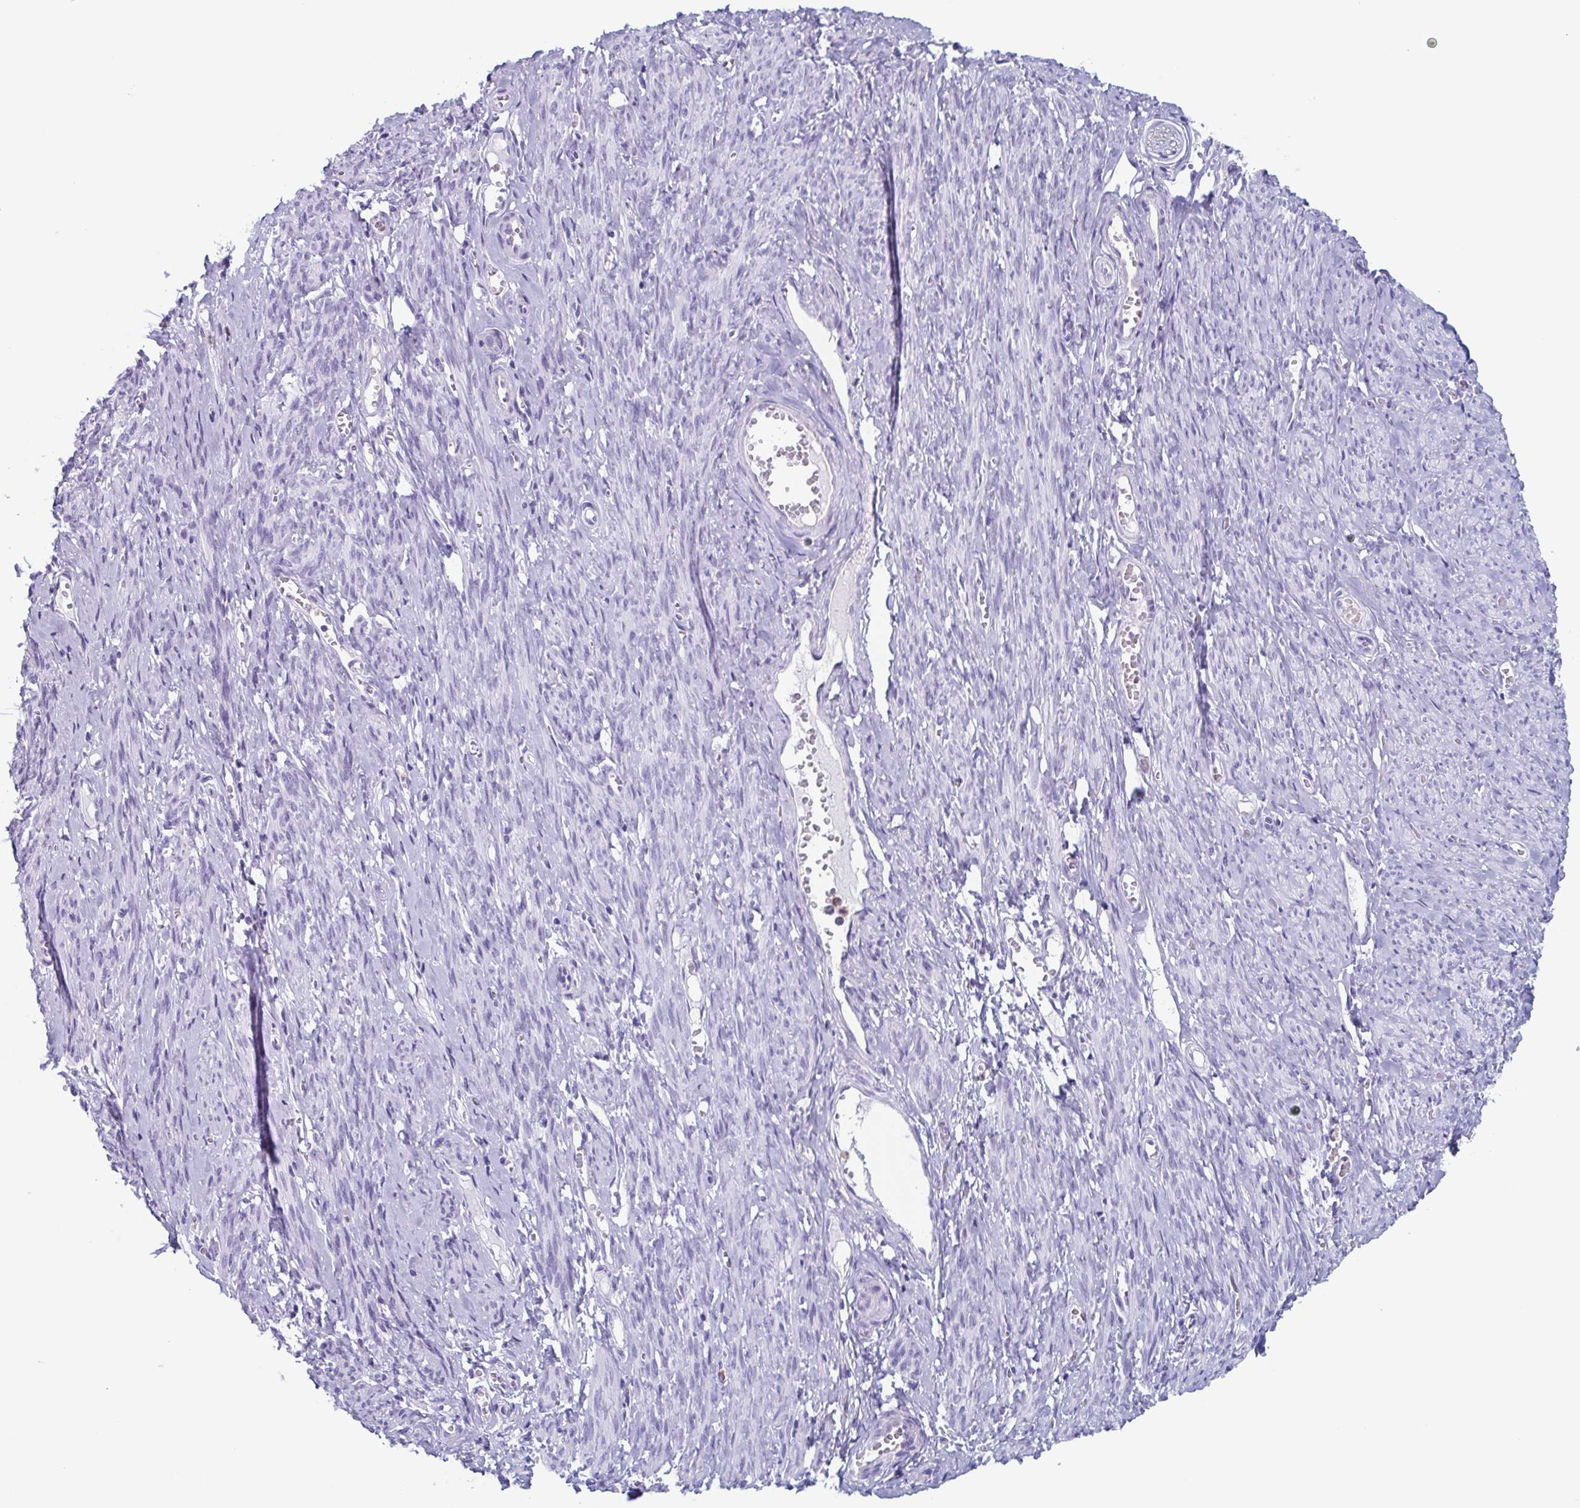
{"staining": {"intensity": "negative", "quantity": "none", "location": "none"}, "tissue": "smooth muscle", "cell_type": "Smooth muscle cells", "image_type": "normal", "snomed": [{"axis": "morphology", "description": "Normal tissue, NOS"}, {"axis": "topography", "description": "Smooth muscle"}], "caption": "Image shows no protein expression in smooth muscle cells of unremarkable smooth muscle.", "gene": "BPI", "patient": {"sex": "female", "age": 65}}